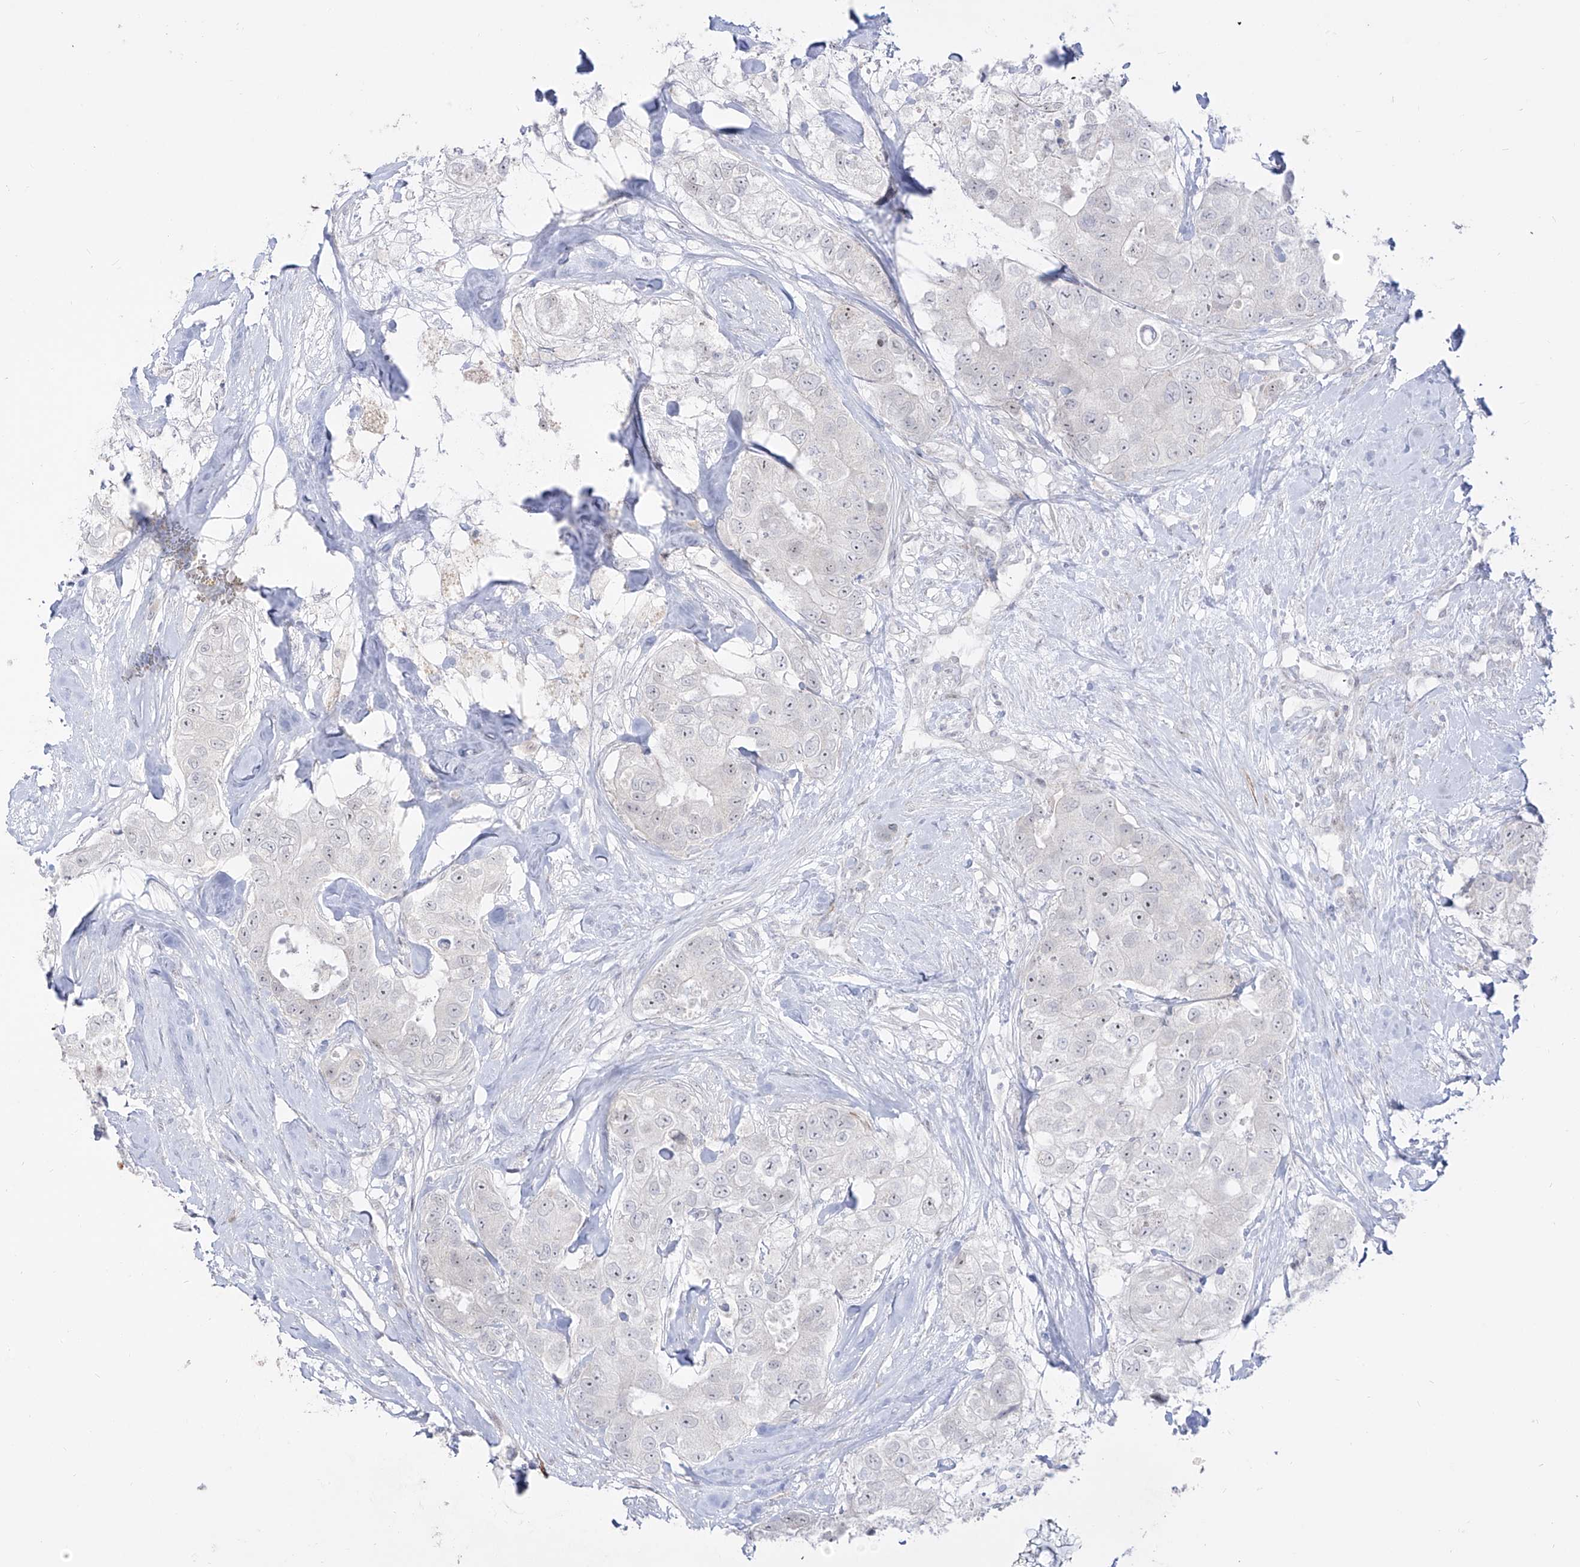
{"staining": {"intensity": "negative", "quantity": "none", "location": "none"}, "tissue": "breast cancer", "cell_type": "Tumor cells", "image_type": "cancer", "snomed": [{"axis": "morphology", "description": "Duct carcinoma"}, {"axis": "topography", "description": "Breast"}], "caption": "Immunohistochemistry (IHC) micrograph of breast invasive ductal carcinoma stained for a protein (brown), which reveals no staining in tumor cells. Brightfield microscopy of IHC stained with DAB (3,3'-diaminobenzidine) (brown) and hematoxylin (blue), captured at high magnification.", "gene": "ZNF180", "patient": {"sex": "female", "age": 62}}